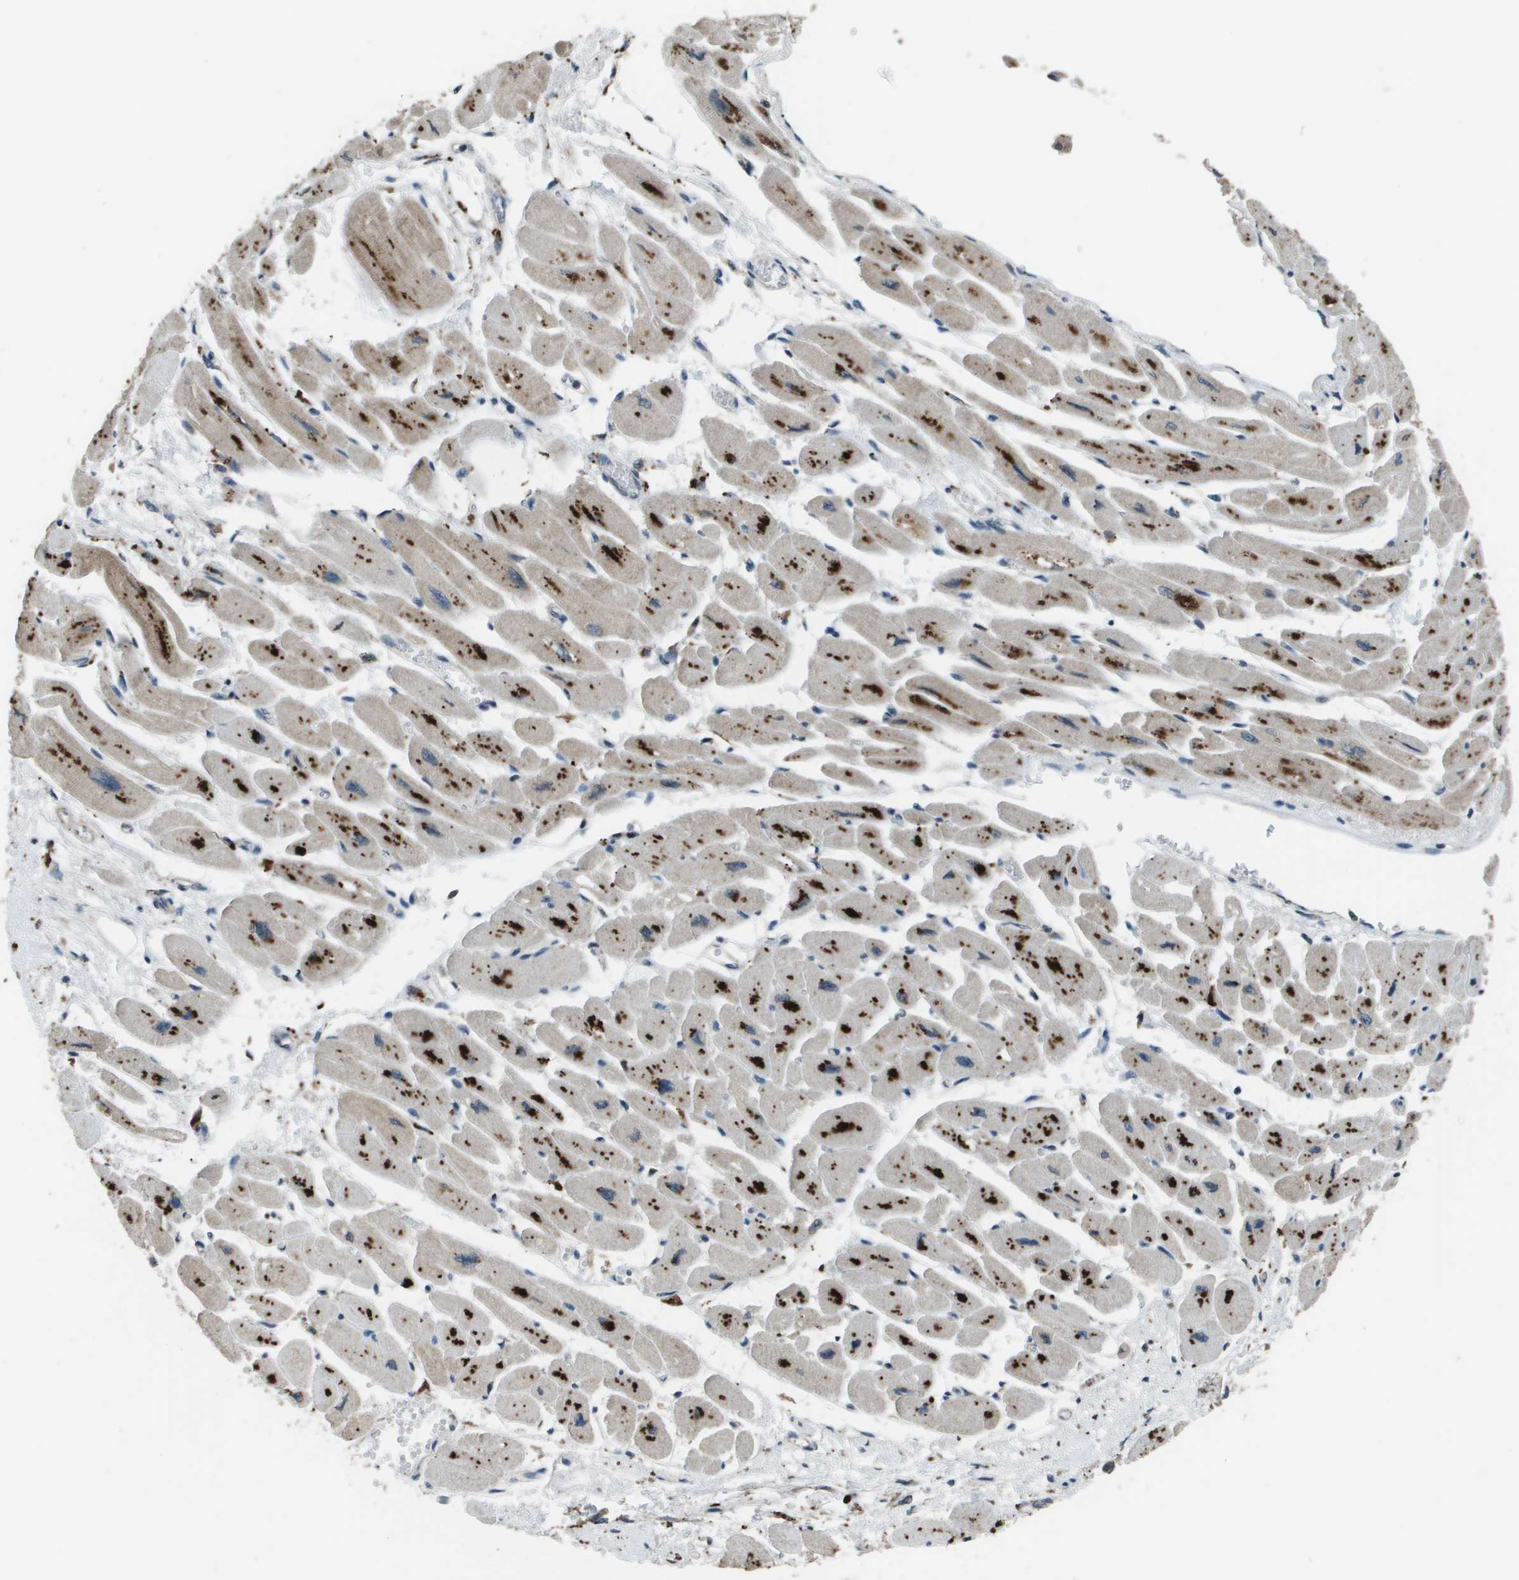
{"staining": {"intensity": "moderate", "quantity": "25%-75%", "location": "cytoplasmic/membranous"}, "tissue": "heart muscle", "cell_type": "Cardiomyocytes", "image_type": "normal", "snomed": [{"axis": "morphology", "description": "Normal tissue, NOS"}, {"axis": "topography", "description": "Heart"}], "caption": "Immunohistochemistry photomicrograph of unremarkable human heart muscle stained for a protein (brown), which exhibits medium levels of moderate cytoplasmic/membranous staining in approximately 25%-75% of cardiomyocytes.", "gene": "GOSR2", "patient": {"sex": "female", "age": 54}}